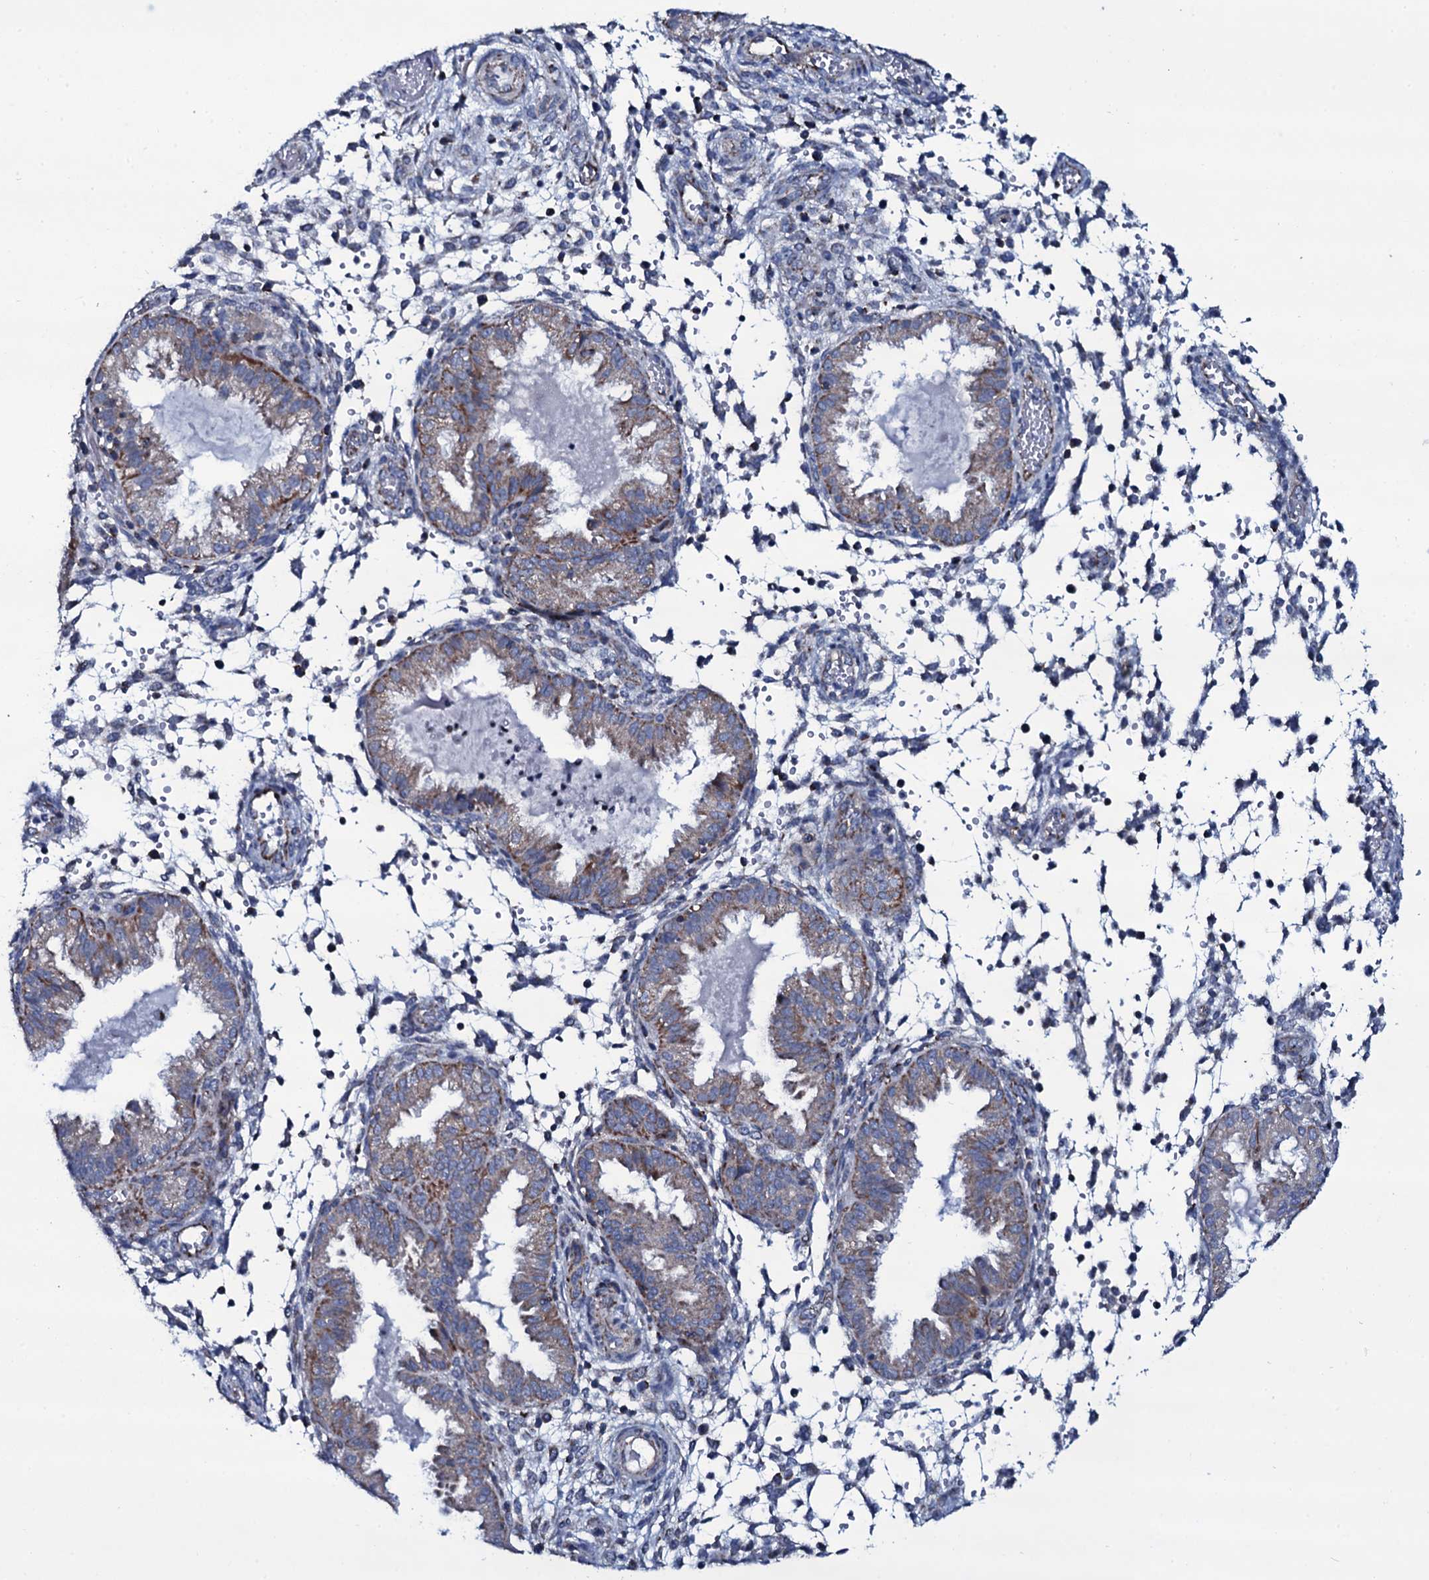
{"staining": {"intensity": "weak", "quantity": "<25%", "location": "cytoplasmic/membranous"}, "tissue": "endometrium", "cell_type": "Cells in endometrial stroma", "image_type": "normal", "snomed": [{"axis": "morphology", "description": "Normal tissue, NOS"}, {"axis": "topography", "description": "Endometrium"}], "caption": "Immunohistochemical staining of benign human endometrium demonstrates no significant positivity in cells in endometrial stroma. (Brightfield microscopy of DAB (3,3'-diaminobenzidine) immunohistochemistry at high magnification).", "gene": "WIPF3", "patient": {"sex": "female", "age": 33}}